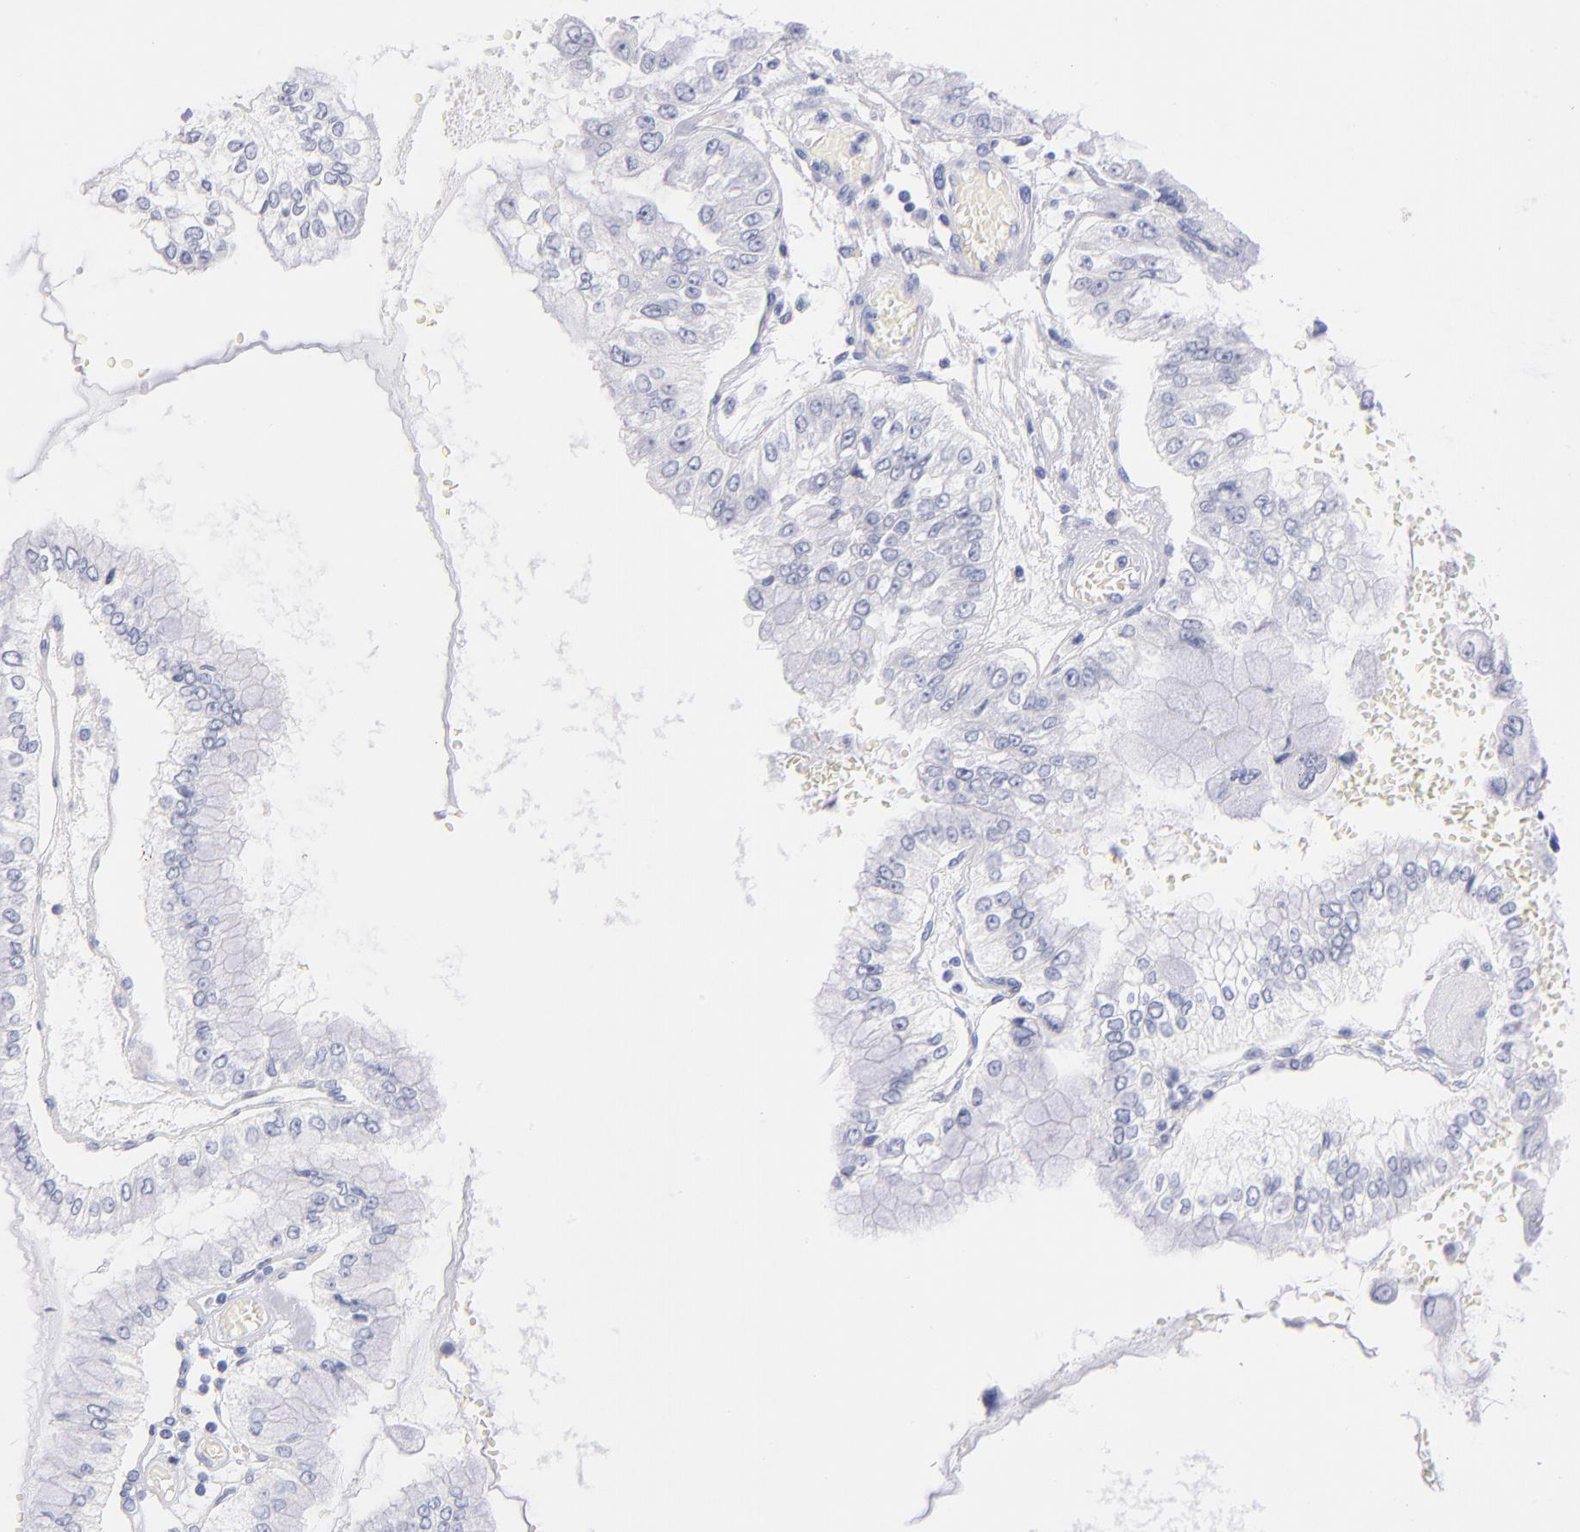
{"staining": {"intensity": "negative", "quantity": "none", "location": "none"}, "tissue": "liver cancer", "cell_type": "Tumor cells", "image_type": "cancer", "snomed": [{"axis": "morphology", "description": "Cholangiocarcinoma"}, {"axis": "topography", "description": "Liver"}], "caption": "IHC image of human liver cholangiocarcinoma stained for a protein (brown), which exhibits no staining in tumor cells.", "gene": "SCGN", "patient": {"sex": "female", "age": 79}}